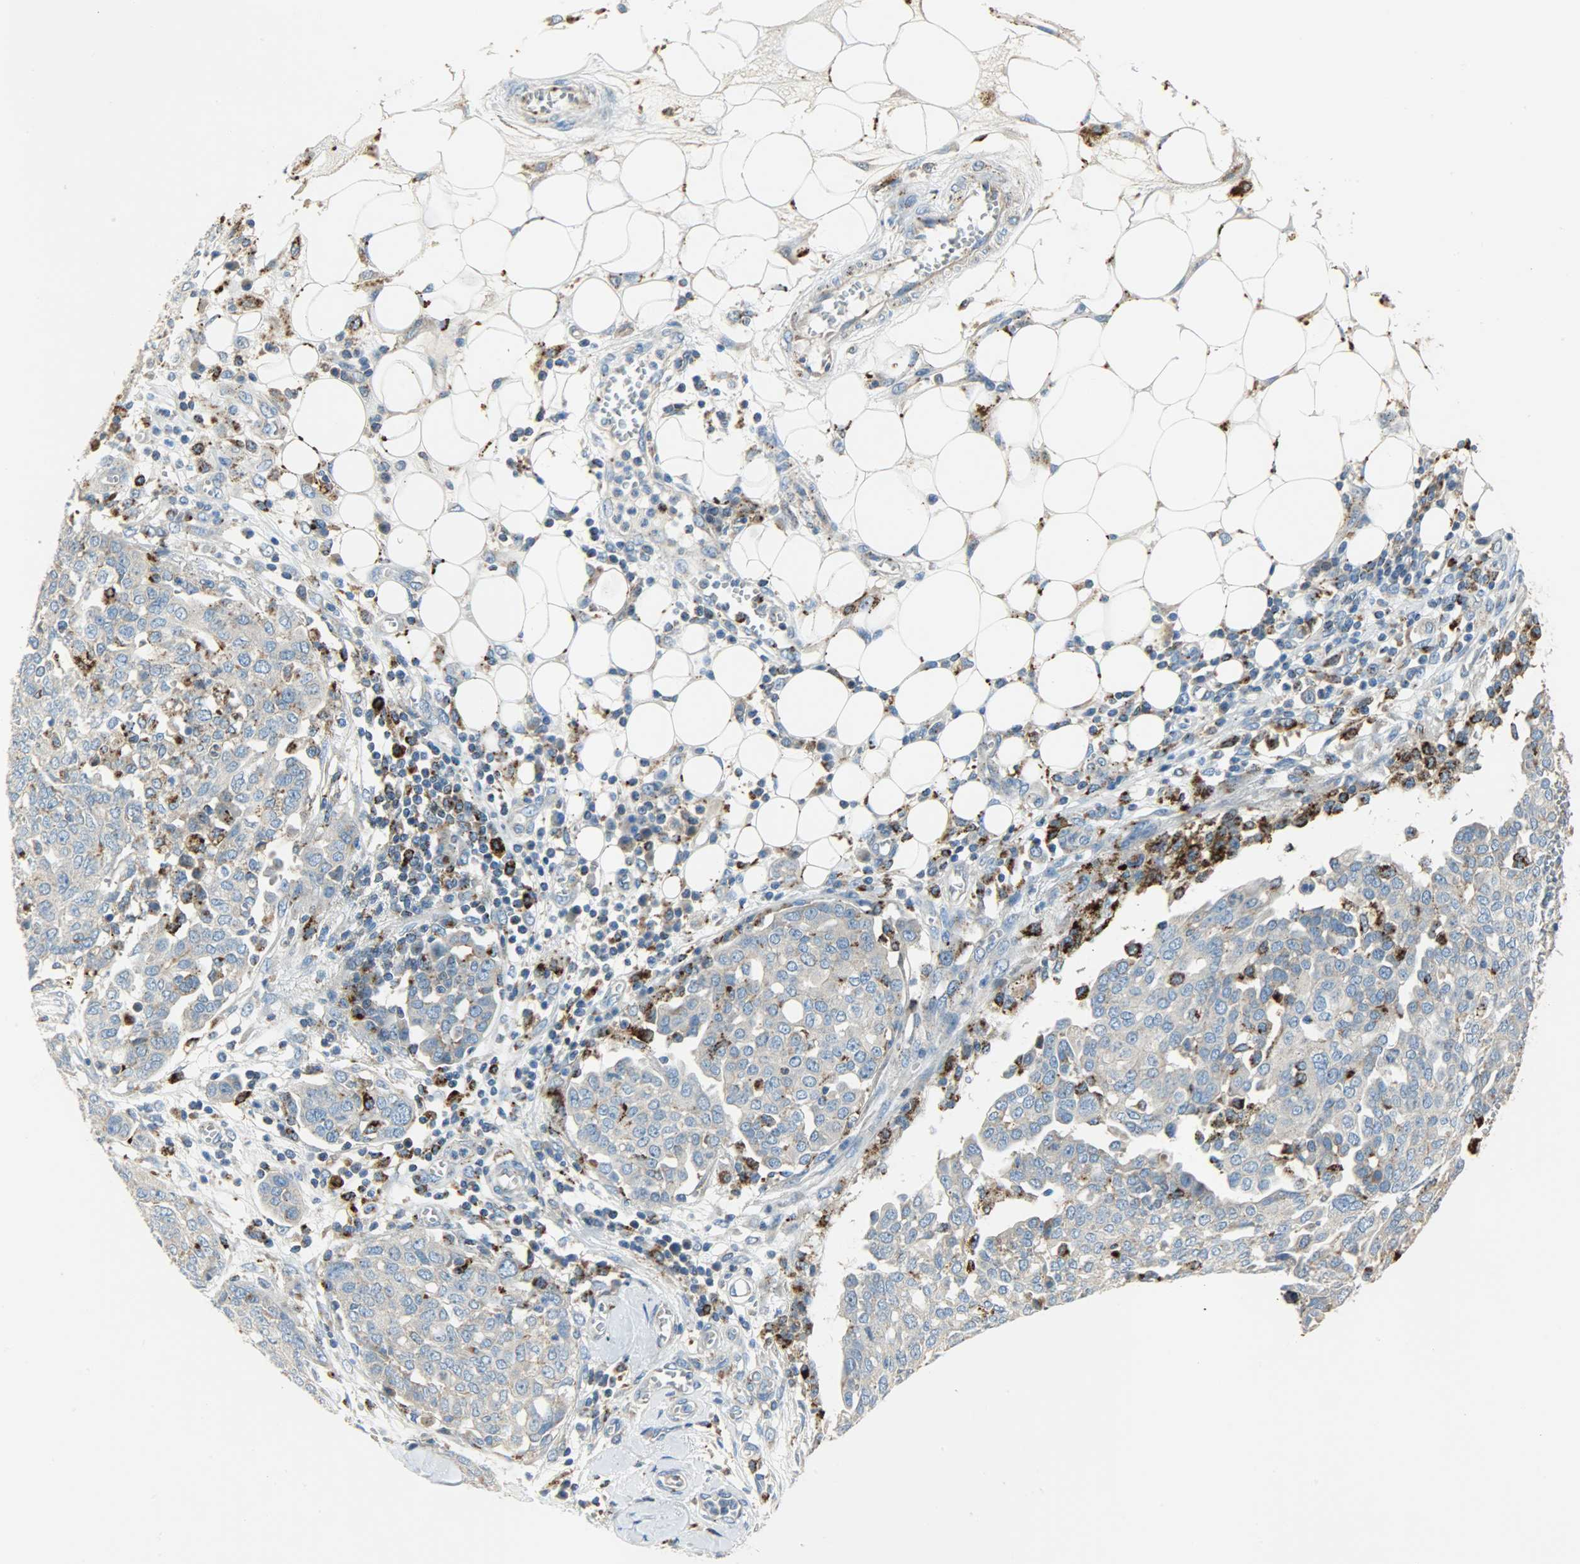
{"staining": {"intensity": "weak", "quantity": "<25%", "location": "cytoplasmic/membranous"}, "tissue": "ovarian cancer", "cell_type": "Tumor cells", "image_type": "cancer", "snomed": [{"axis": "morphology", "description": "Cystadenocarcinoma, serous, NOS"}, {"axis": "topography", "description": "Soft tissue"}, {"axis": "topography", "description": "Ovary"}], "caption": "Immunohistochemistry of ovarian cancer (serous cystadenocarcinoma) reveals no expression in tumor cells. The staining was performed using DAB (3,3'-diaminobenzidine) to visualize the protein expression in brown, while the nuclei were stained in blue with hematoxylin (Magnification: 20x).", "gene": "ASAH1", "patient": {"sex": "female", "age": 57}}